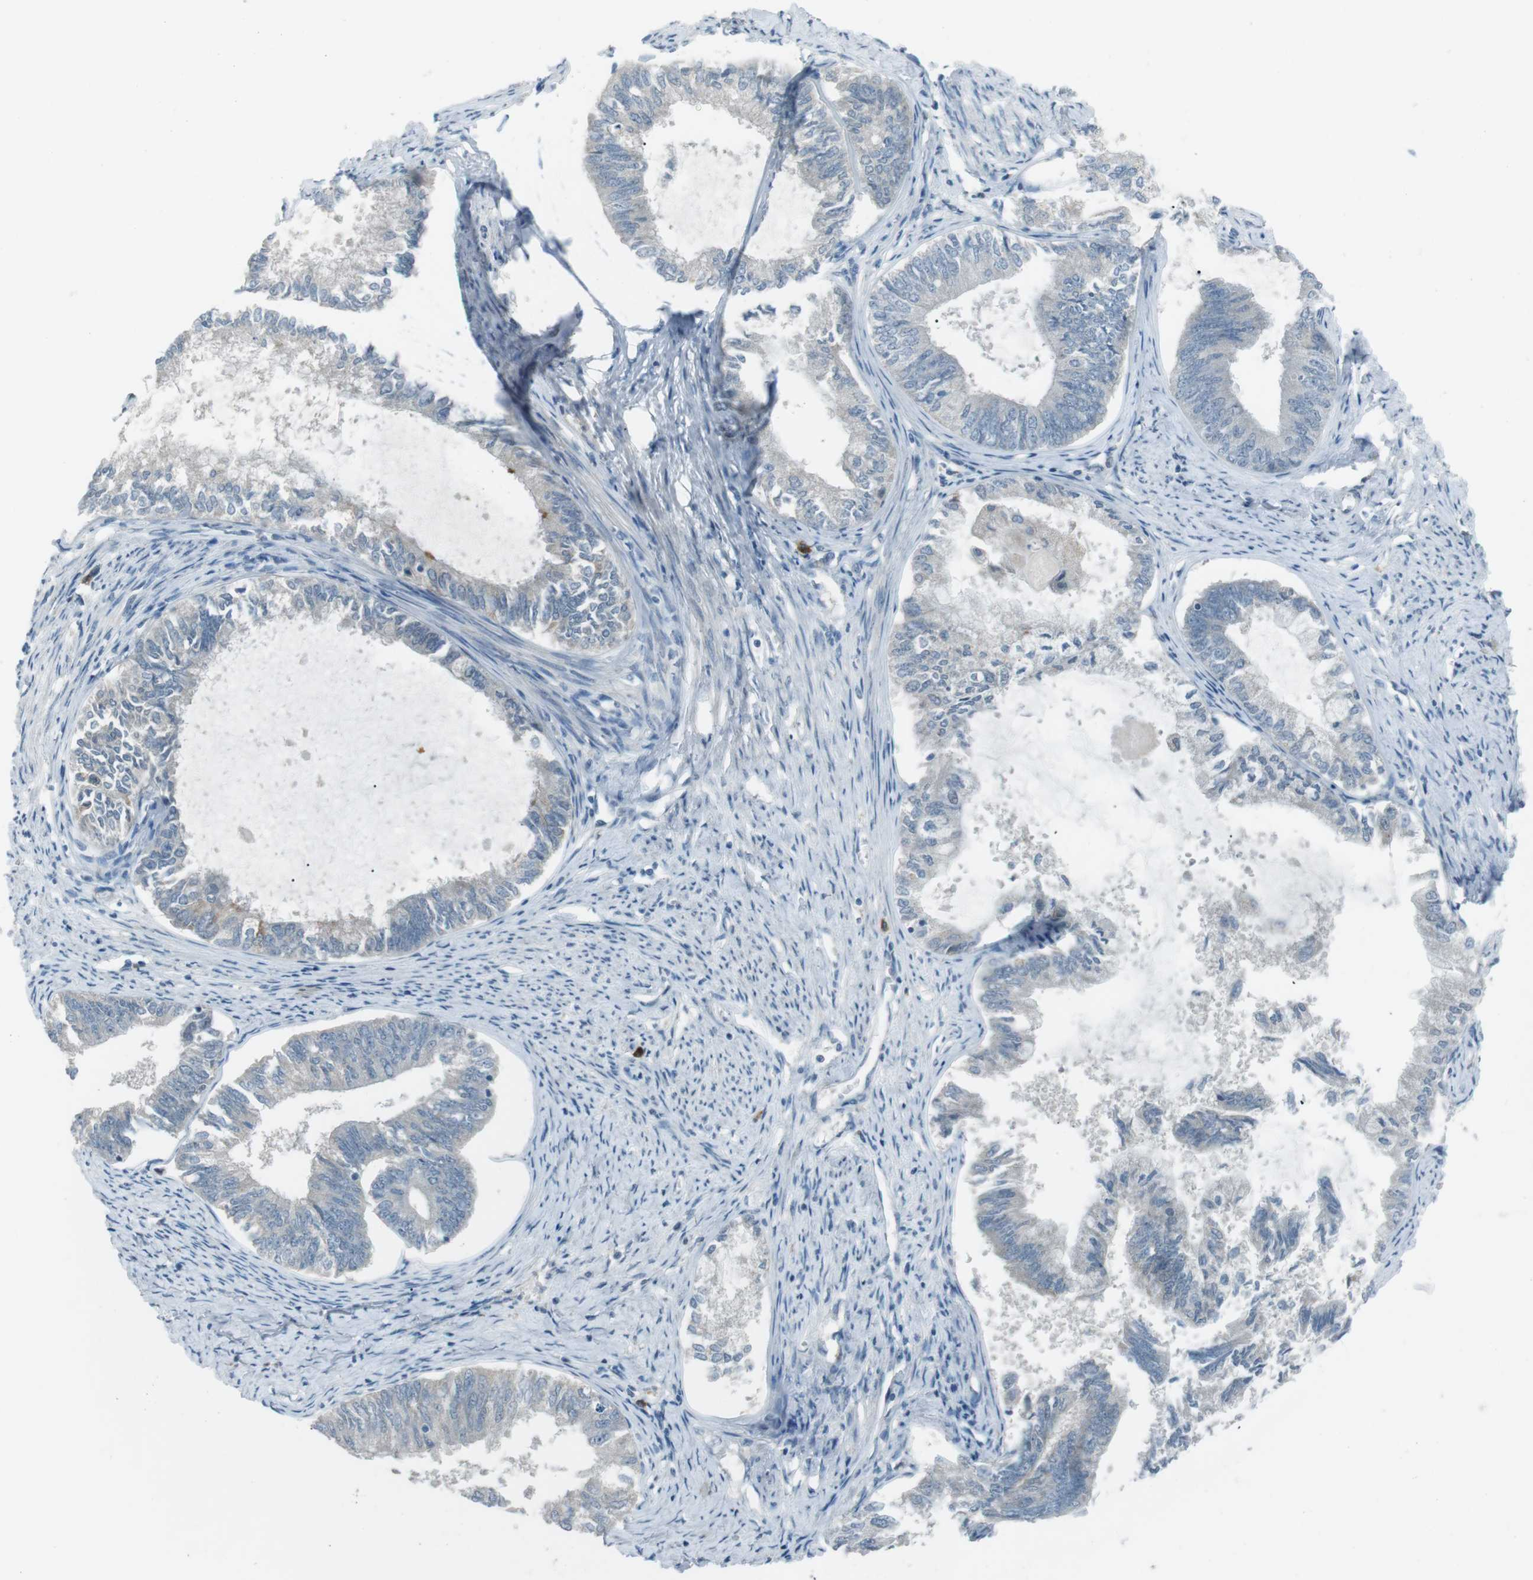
{"staining": {"intensity": "negative", "quantity": "none", "location": "none"}, "tissue": "endometrial cancer", "cell_type": "Tumor cells", "image_type": "cancer", "snomed": [{"axis": "morphology", "description": "Adenocarcinoma, NOS"}, {"axis": "topography", "description": "Endometrium"}], "caption": "An IHC image of endometrial cancer (adenocarcinoma) is shown. There is no staining in tumor cells of endometrial cancer (adenocarcinoma).", "gene": "FCRLA", "patient": {"sex": "female", "age": 86}}